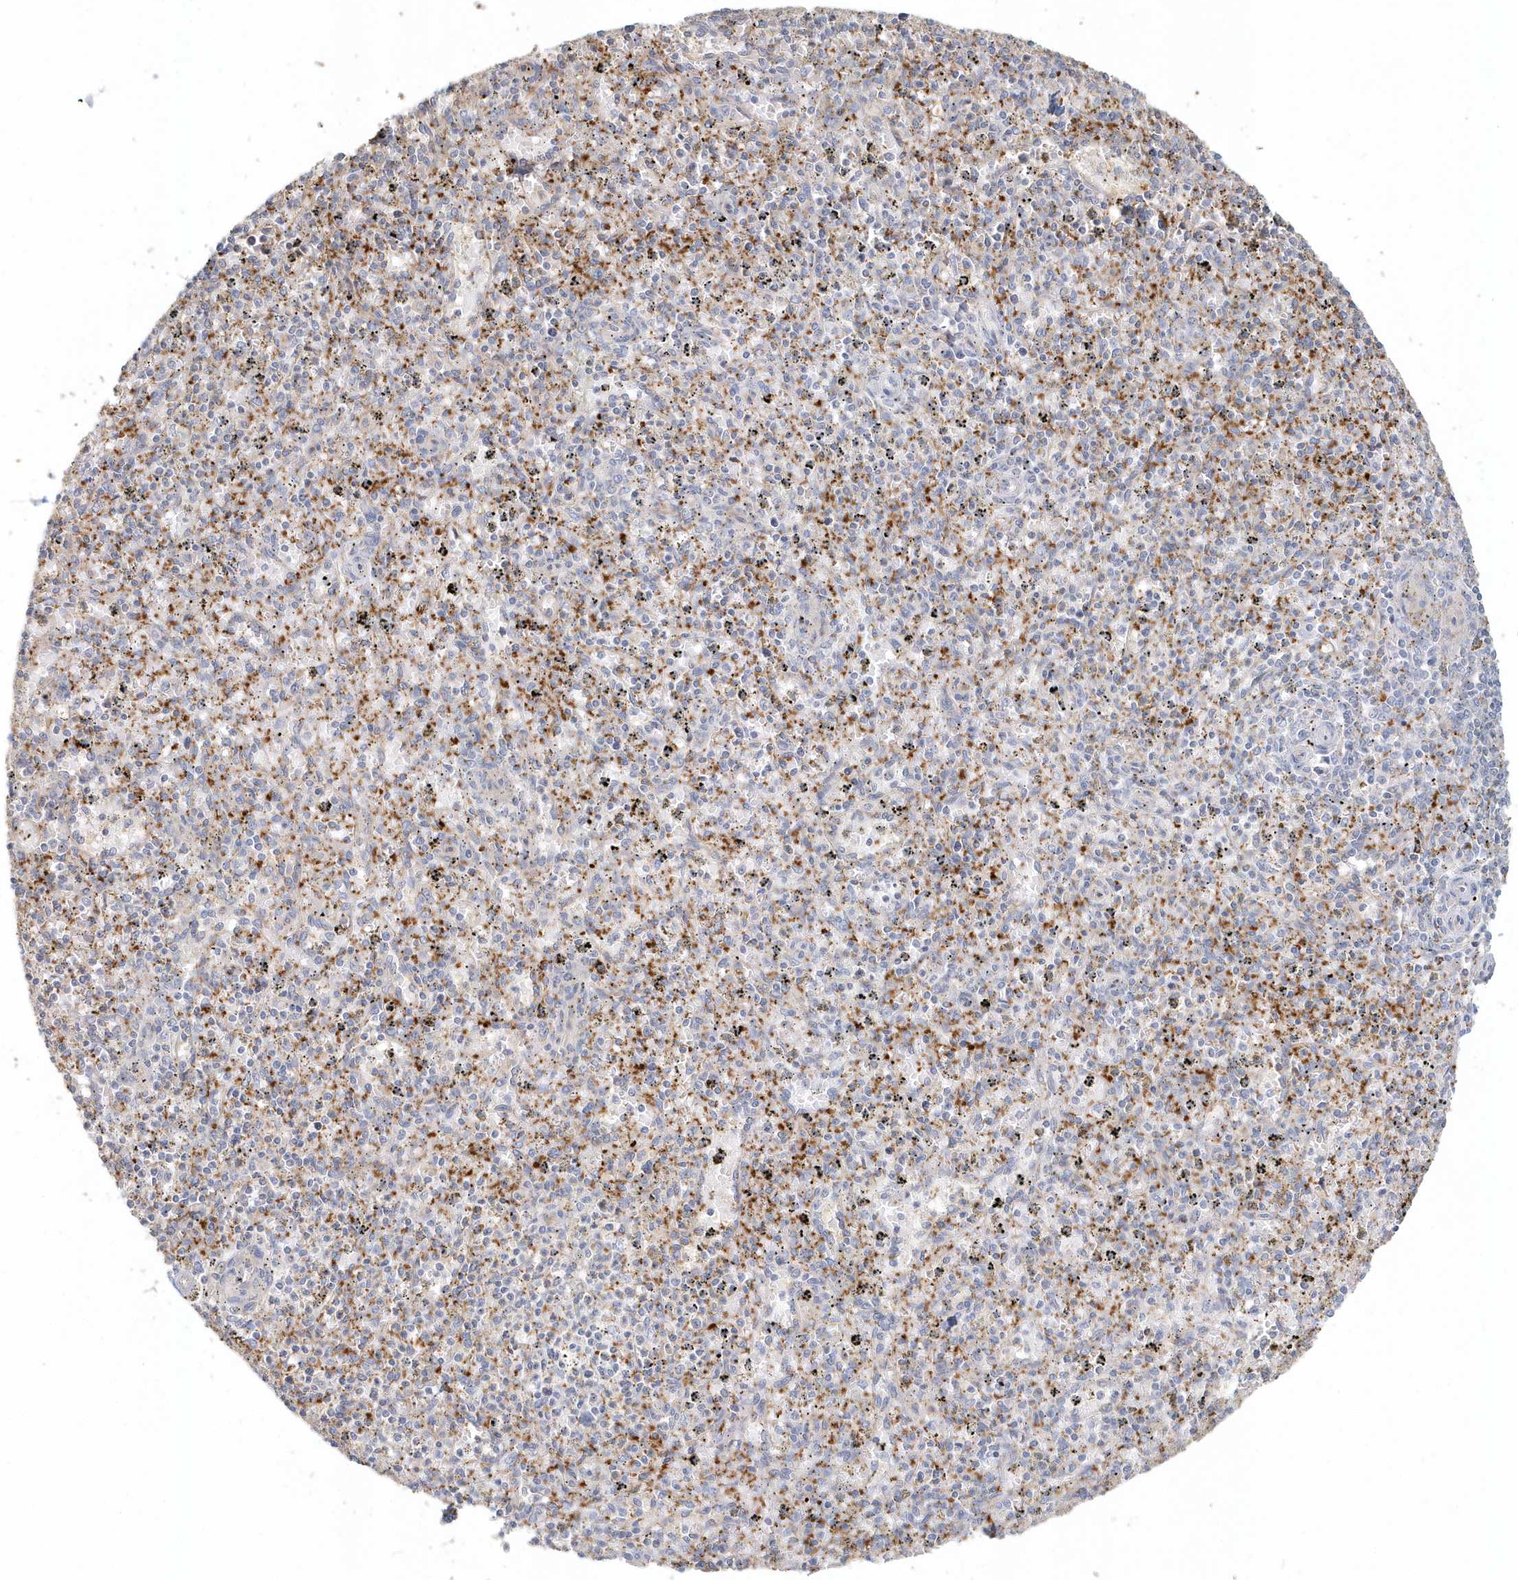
{"staining": {"intensity": "negative", "quantity": "none", "location": "none"}, "tissue": "spleen", "cell_type": "Cells in red pulp", "image_type": "normal", "snomed": [{"axis": "morphology", "description": "Normal tissue, NOS"}, {"axis": "topography", "description": "Spleen"}], "caption": "Image shows no significant protein expression in cells in red pulp of normal spleen.", "gene": "MMRN1", "patient": {"sex": "male", "age": 72}}